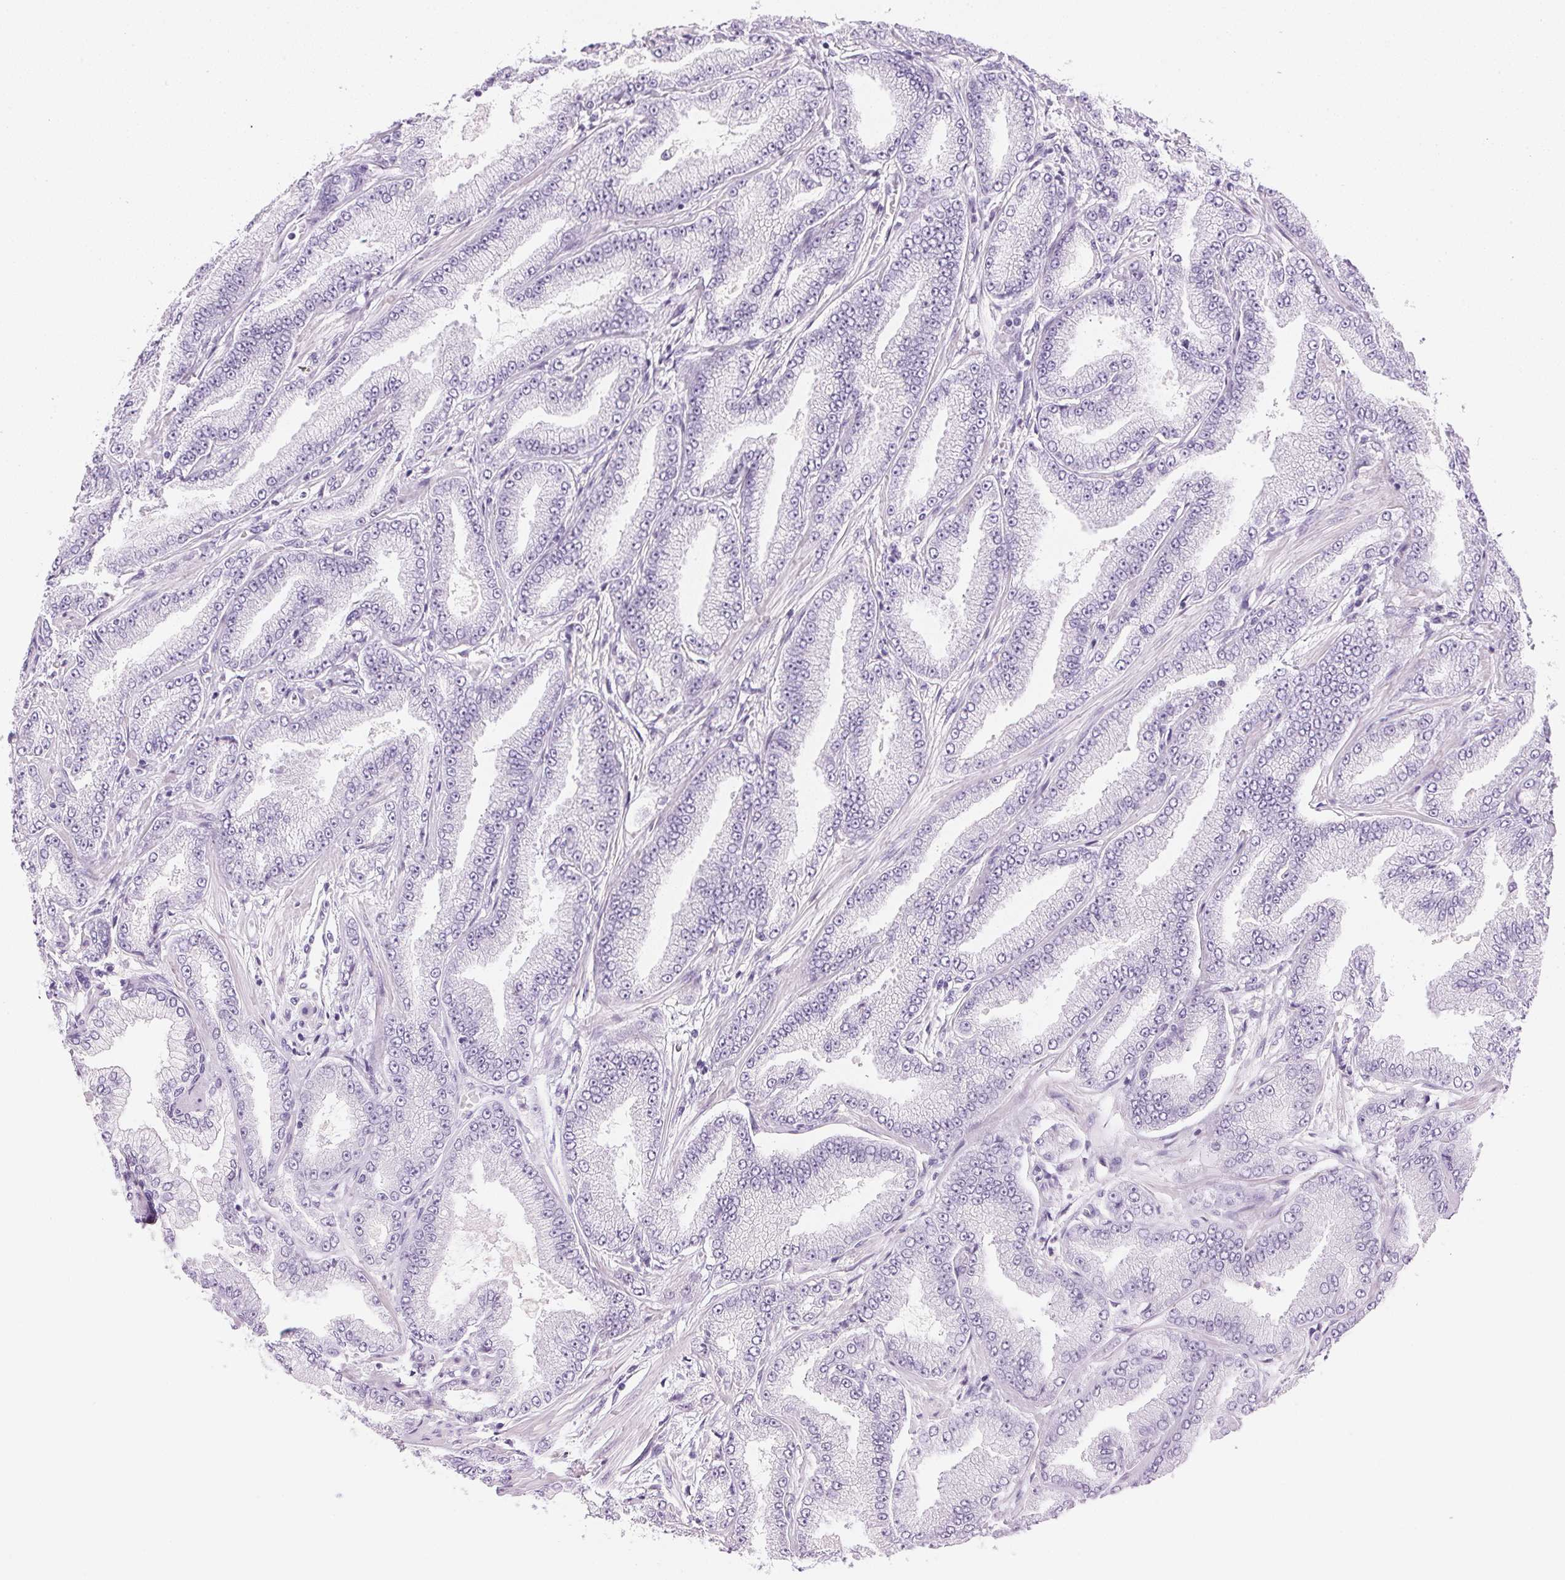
{"staining": {"intensity": "negative", "quantity": "none", "location": "none"}, "tissue": "prostate cancer", "cell_type": "Tumor cells", "image_type": "cancer", "snomed": [{"axis": "morphology", "description": "Adenocarcinoma, Low grade"}, {"axis": "topography", "description": "Prostate"}], "caption": "Tumor cells are negative for brown protein staining in prostate cancer.", "gene": "IGFBP1", "patient": {"sex": "male", "age": 55}}